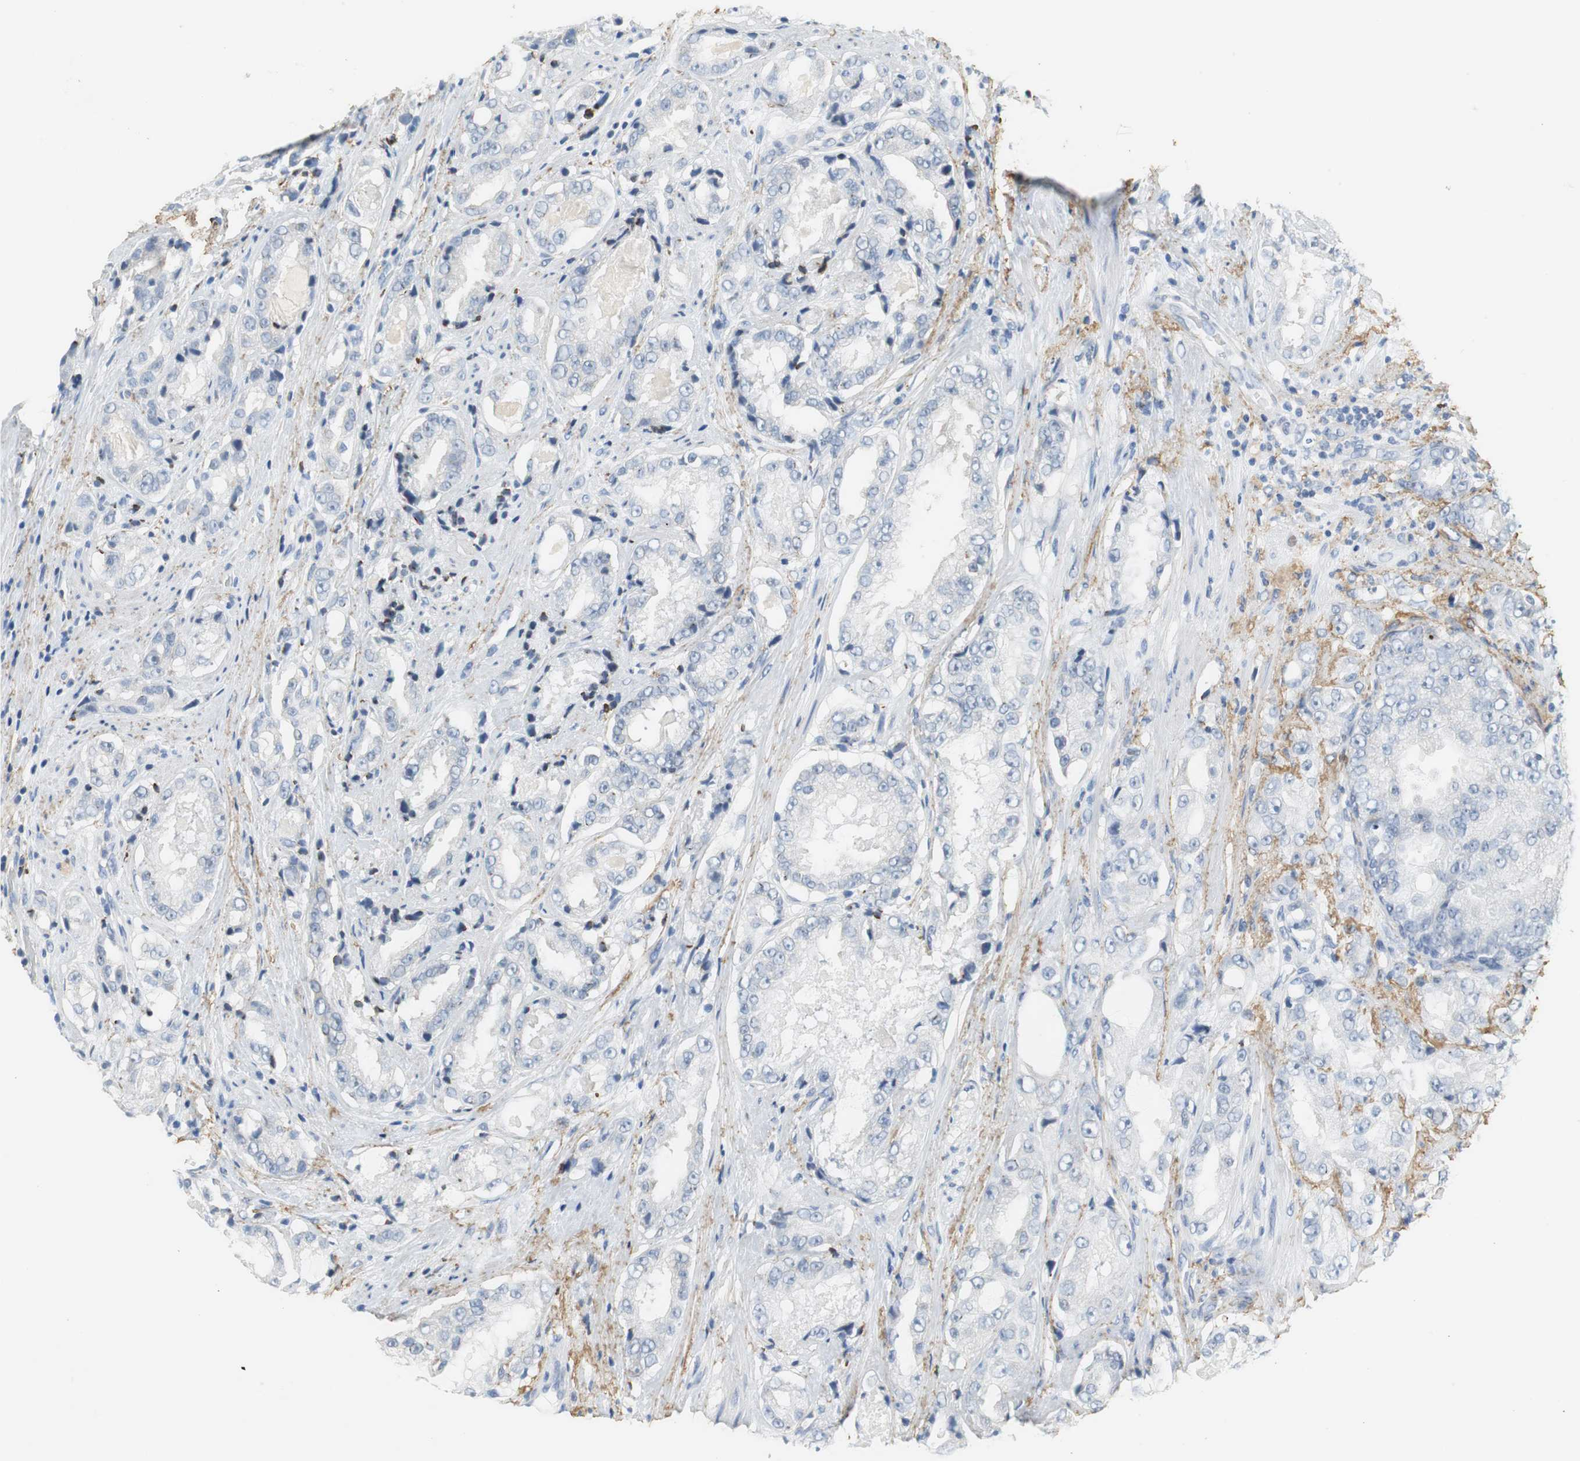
{"staining": {"intensity": "negative", "quantity": "none", "location": "none"}, "tissue": "prostate cancer", "cell_type": "Tumor cells", "image_type": "cancer", "snomed": [{"axis": "morphology", "description": "Adenocarcinoma, High grade"}, {"axis": "topography", "description": "Prostate"}], "caption": "An immunohistochemistry micrograph of prostate adenocarcinoma (high-grade) is shown. There is no staining in tumor cells of prostate adenocarcinoma (high-grade). (DAB (3,3'-diaminobenzidine) immunohistochemistry with hematoxylin counter stain).", "gene": "MUC7", "patient": {"sex": "male", "age": 73}}